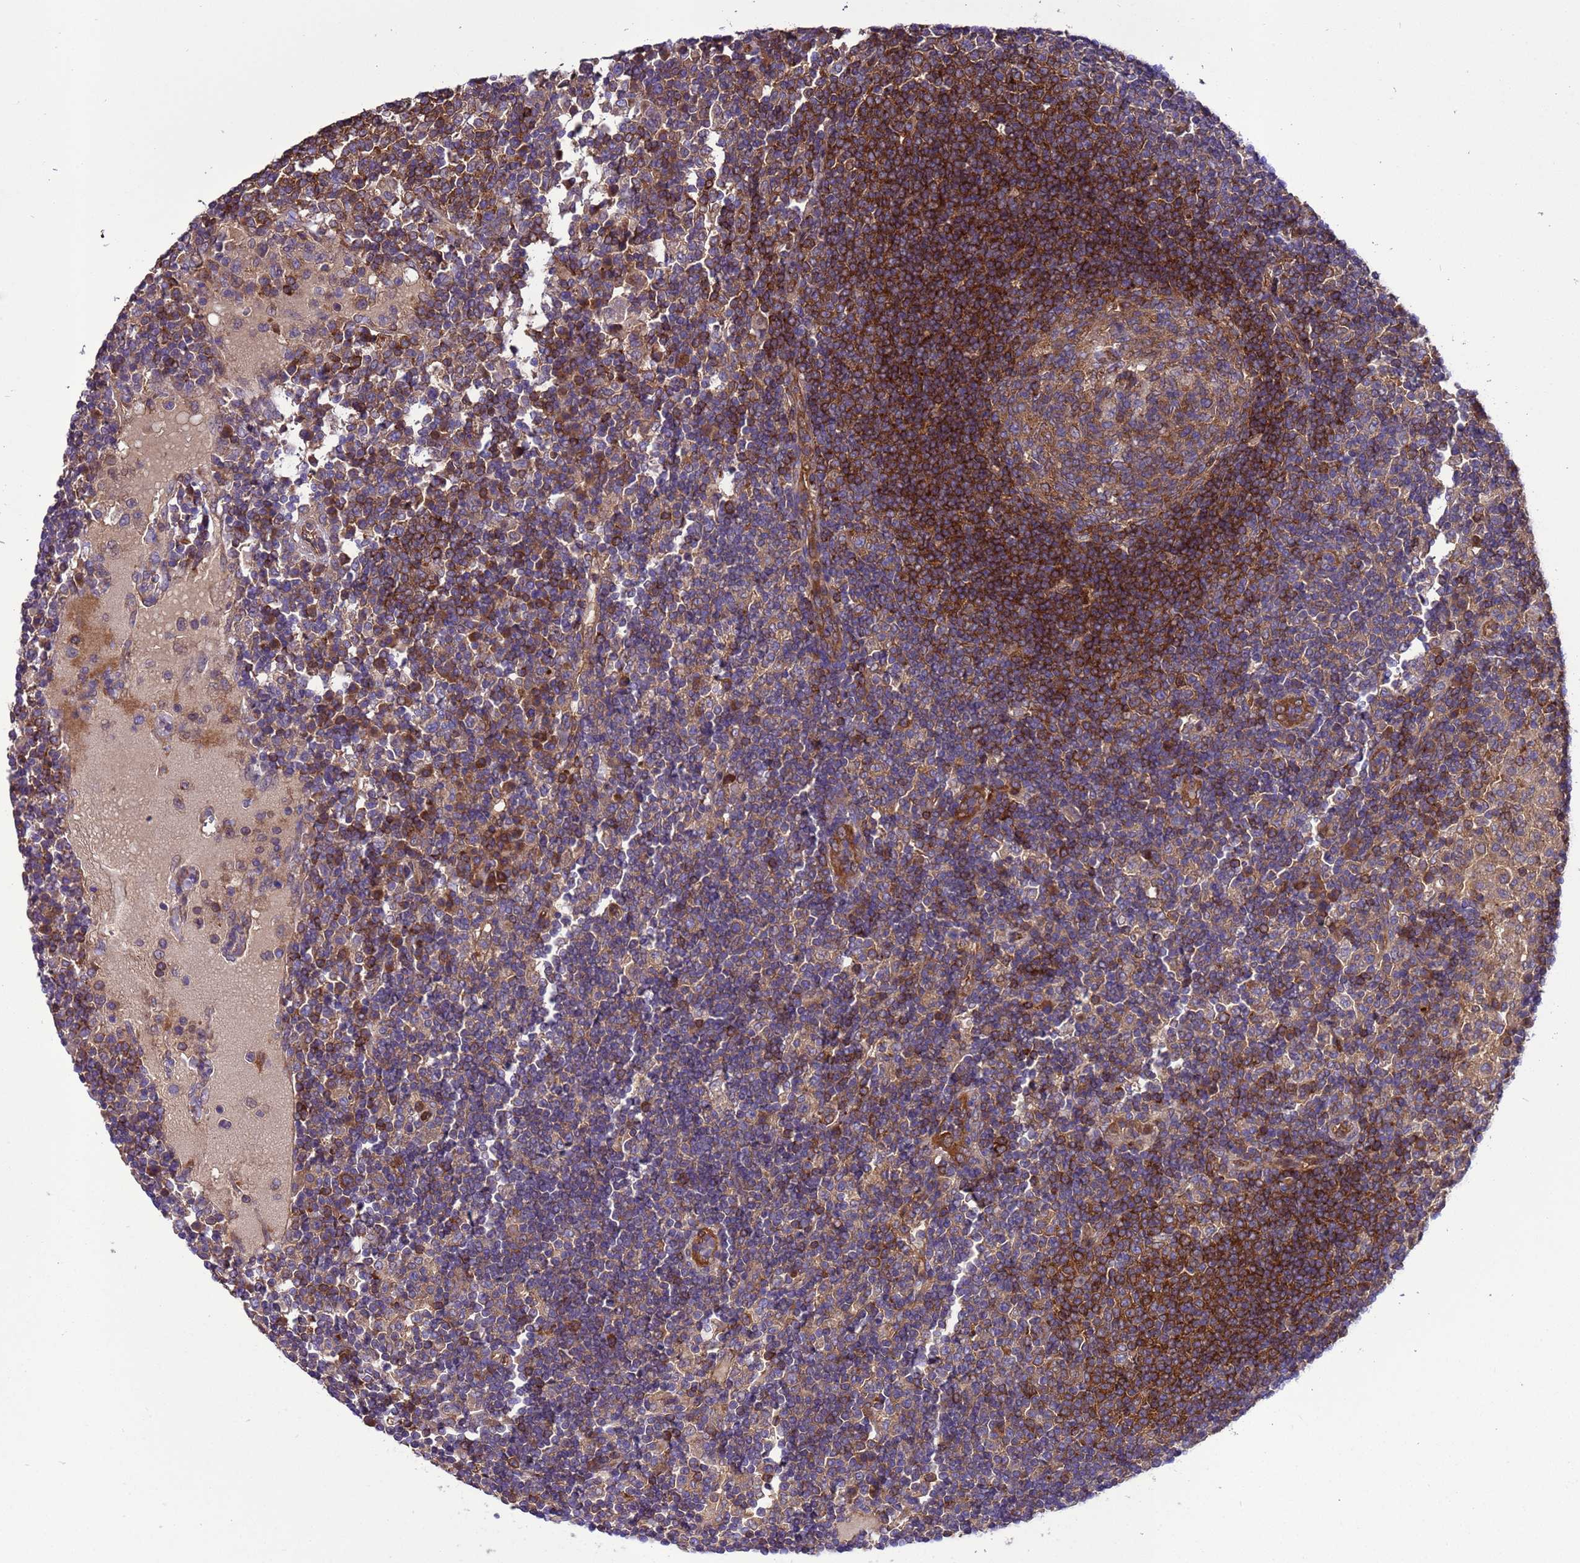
{"staining": {"intensity": "moderate", "quantity": ">75%", "location": "cytoplasmic/membranous"}, "tissue": "lymph node", "cell_type": "Germinal center cells", "image_type": "normal", "snomed": [{"axis": "morphology", "description": "Normal tissue, NOS"}, {"axis": "topography", "description": "Lymph node"}], "caption": "Immunohistochemical staining of normal lymph node displays moderate cytoplasmic/membranous protein staining in approximately >75% of germinal center cells. (Brightfield microscopy of DAB IHC at high magnification).", "gene": "RABEP2", "patient": {"sex": "female", "age": 53}}